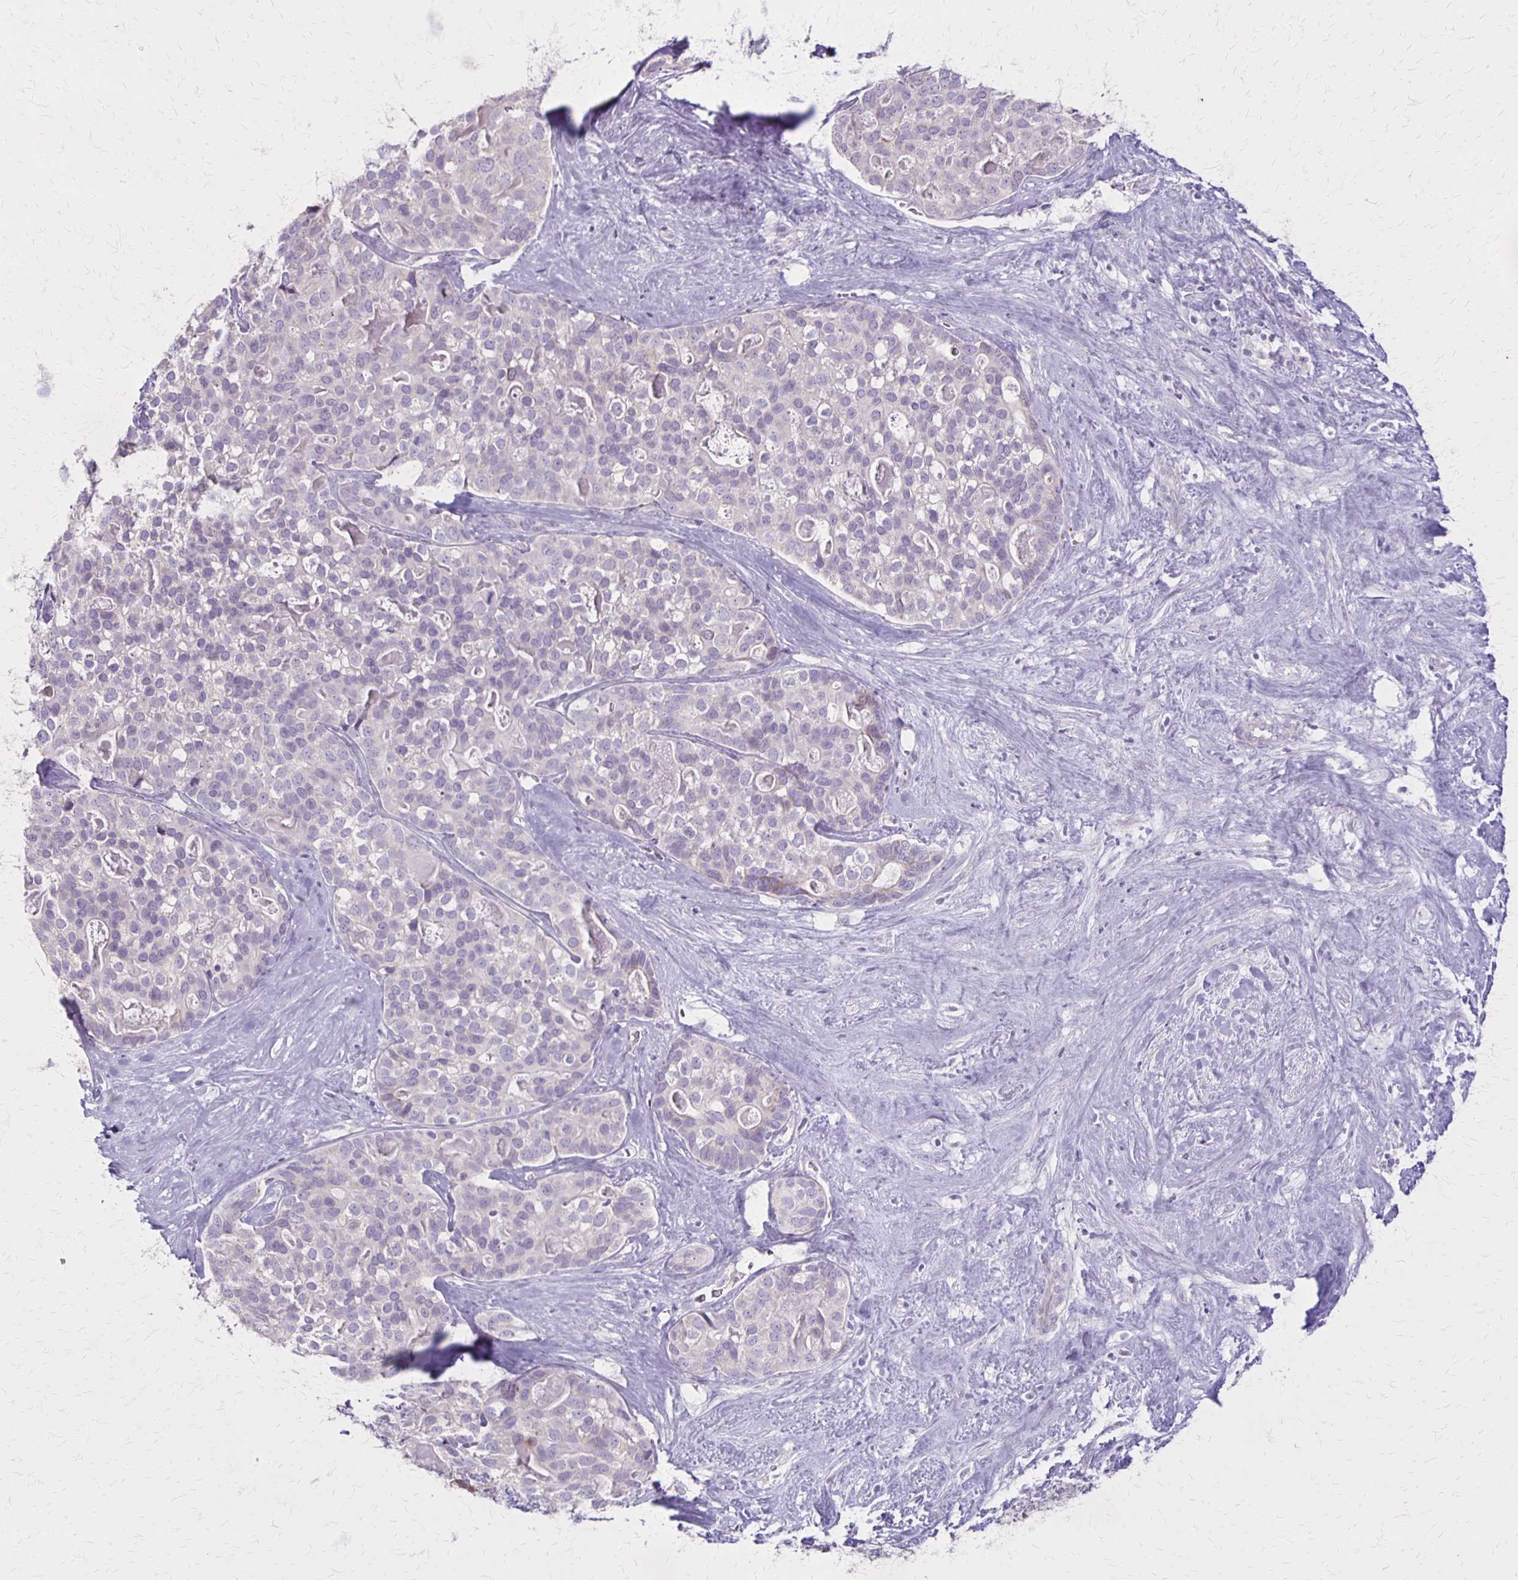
{"staining": {"intensity": "negative", "quantity": "none", "location": "none"}, "tissue": "liver cancer", "cell_type": "Tumor cells", "image_type": "cancer", "snomed": [{"axis": "morphology", "description": "Cholangiocarcinoma"}, {"axis": "topography", "description": "Liver"}], "caption": "Tumor cells show no significant protein staining in liver cancer (cholangiocarcinoma).", "gene": "SLC35E2B", "patient": {"sex": "male", "age": 56}}